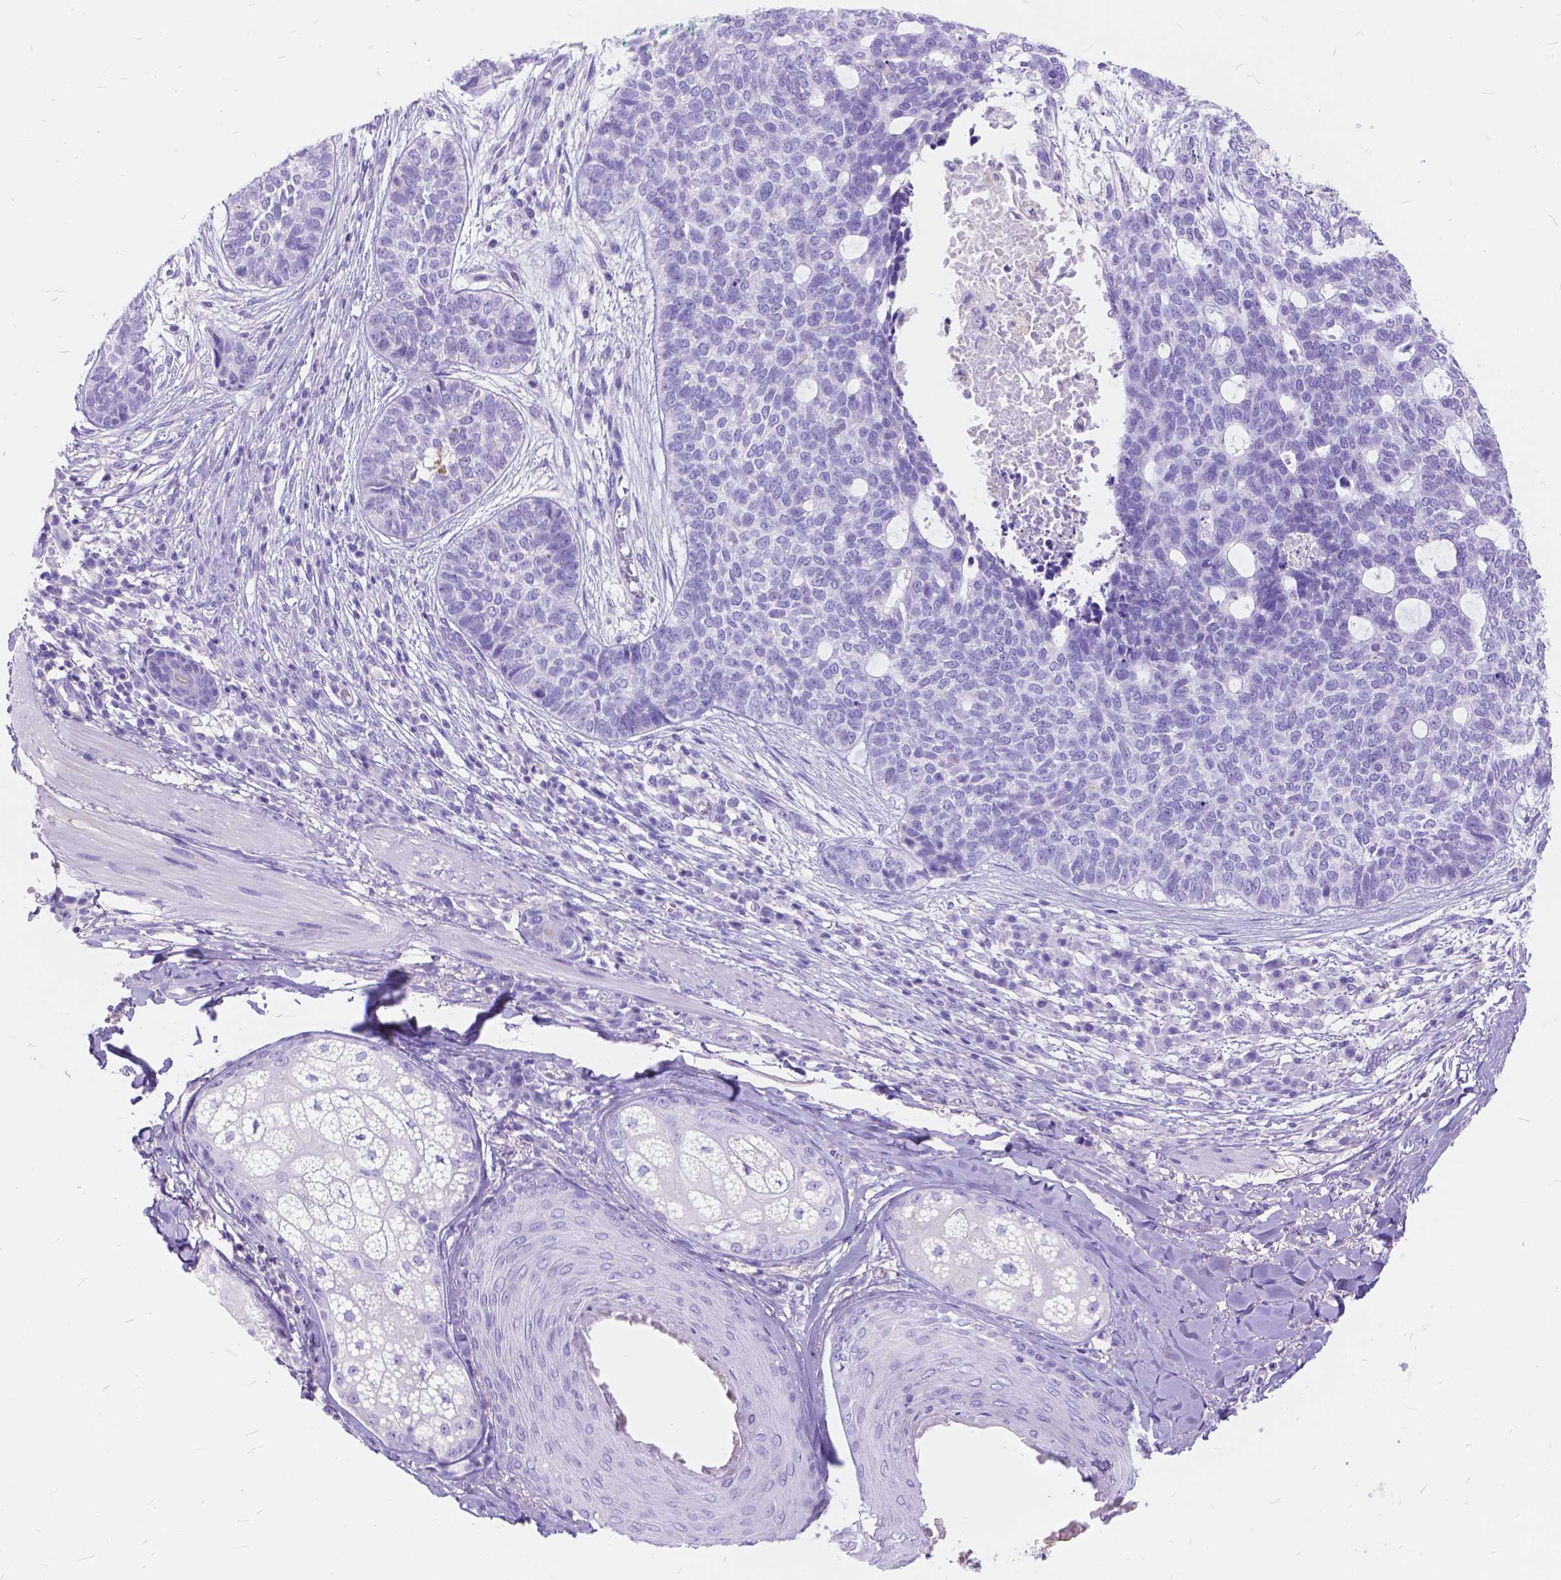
{"staining": {"intensity": "negative", "quantity": "none", "location": "none"}, "tissue": "skin cancer", "cell_type": "Tumor cells", "image_type": "cancer", "snomed": [{"axis": "morphology", "description": "Basal cell carcinoma"}, {"axis": "topography", "description": "Skin"}], "caption": "High power microscopy histopathology image of an immunohistochemistry micrograph of skin cancer (basal cell carcinoma), revealing no significant staining in tumor cells.", "gene": "FOXL2", "patient": {"sex": "female", "age": 69}}